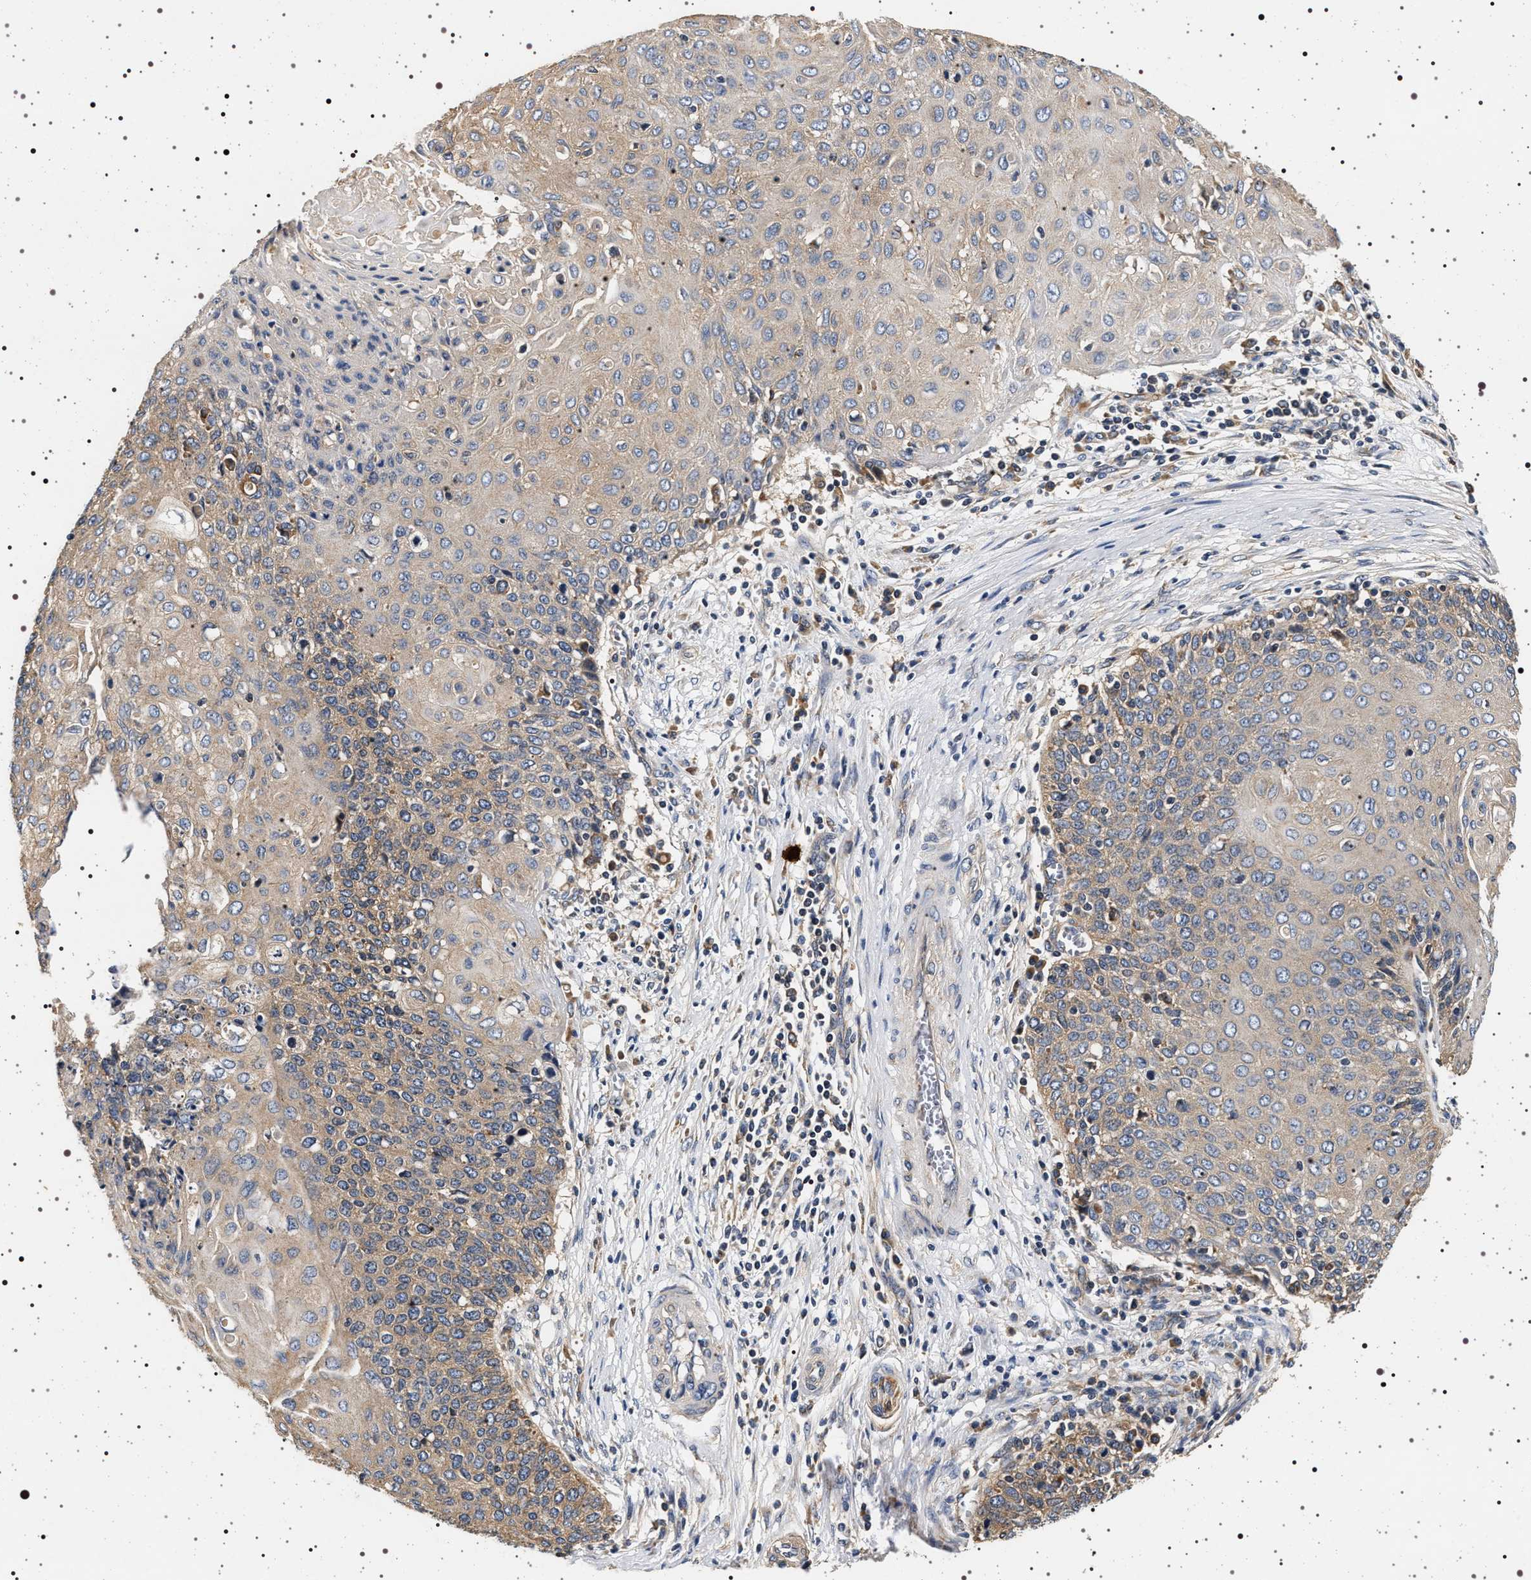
{"staining": {"intensity": "weak", "quantity": ">75%", "location": "cytoplasmic/membranous"}, "tissue": "cervical cancer", "cell_type": "Tumor cells", "image_type": "cancer", "snomed": [{"axis": "morphology", "description": "Squamous cell carcinoma, NOS"}, {"axis": "topography", "description": "Cervix"}], "caption": "This image displays cervical cancer stained with immunohistochemistry (IHC) to label a protein in brown. The cytoplasmic/membranous of tumor cells show weak positivity for the protein. Nuclei are counter-stained blue.", "gene": "DCBLD2", "patient": {"sex": "female", "age": 39}}